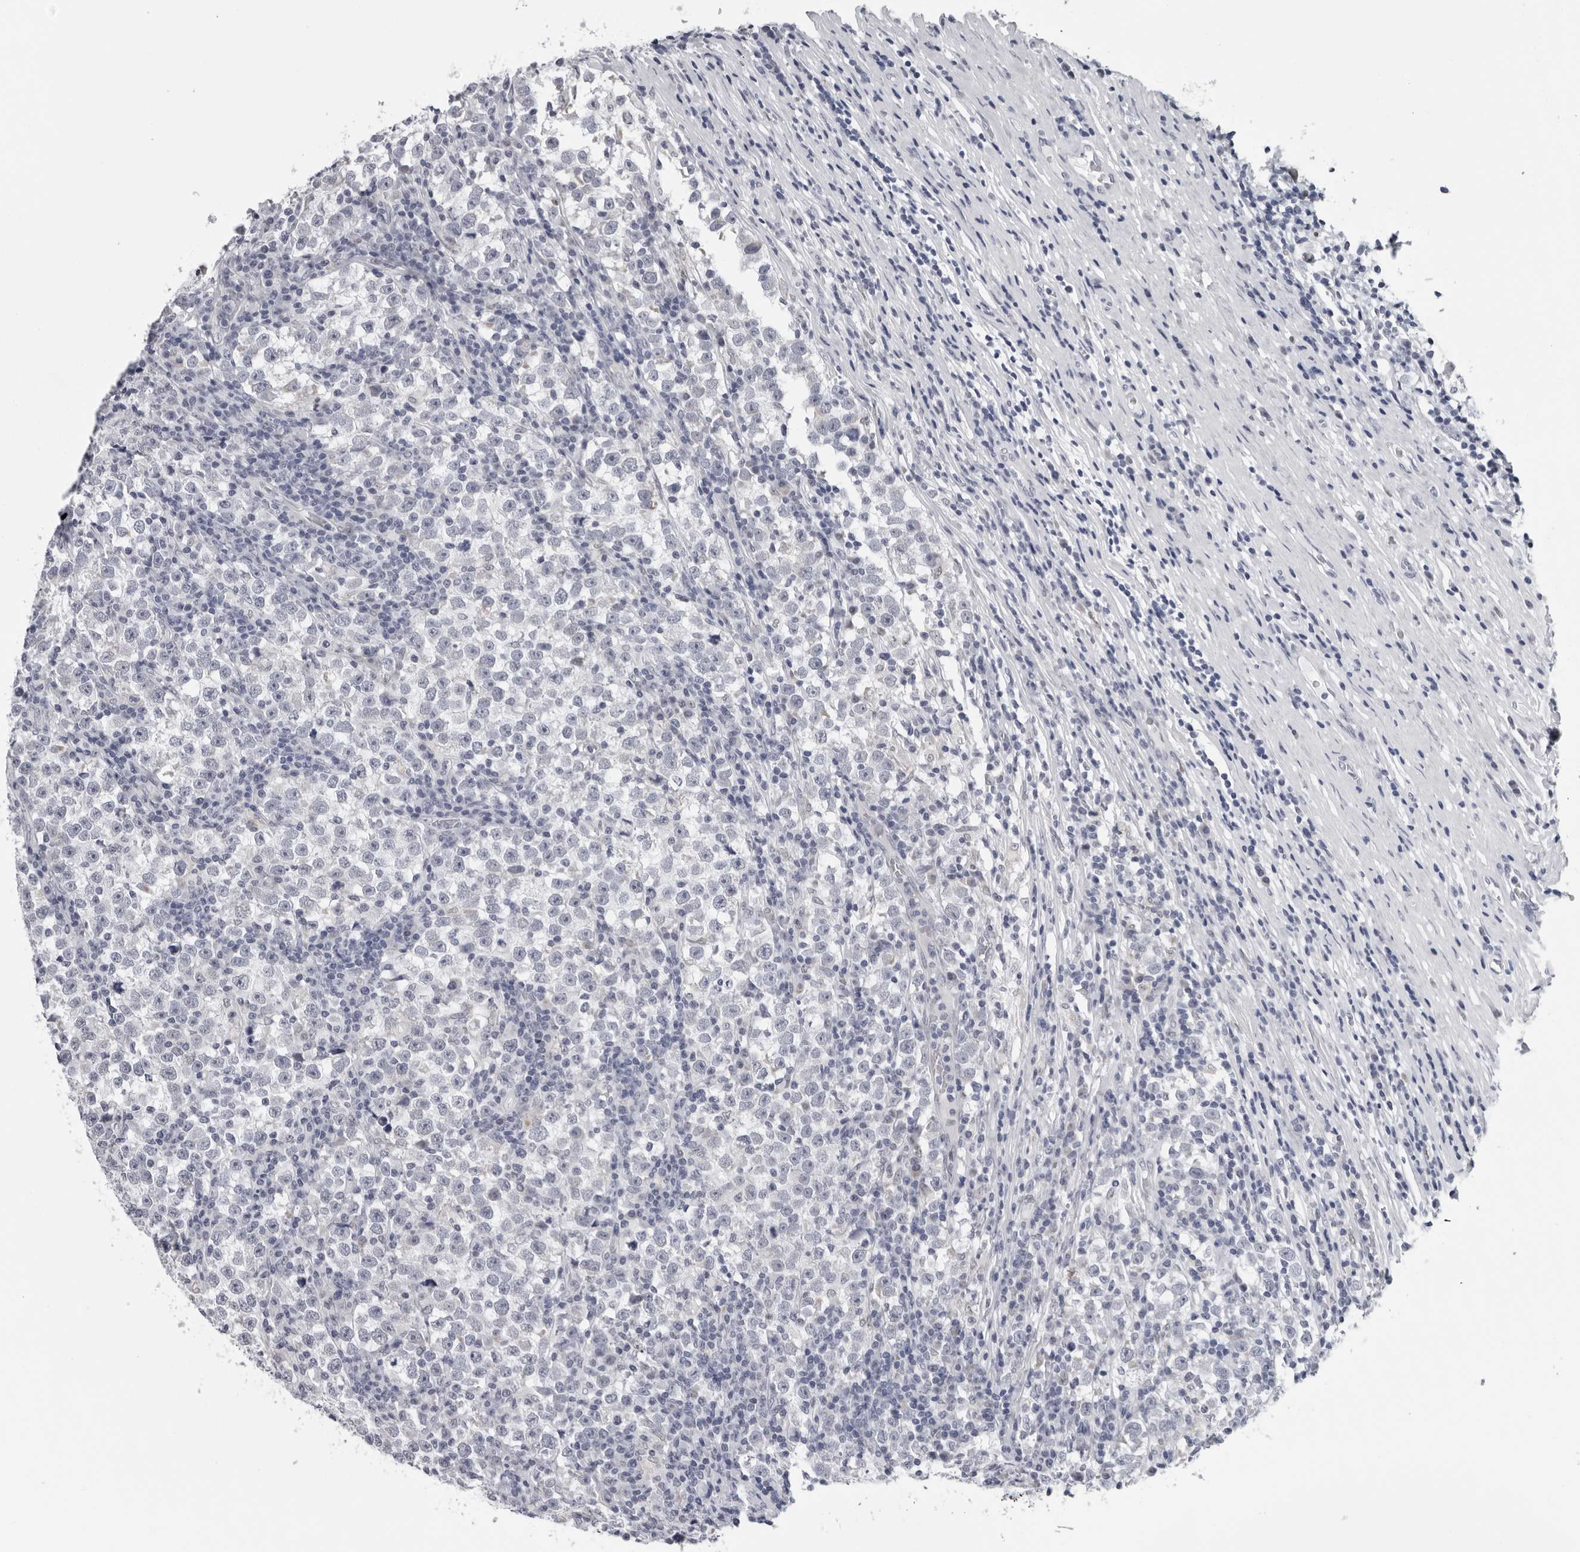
{"staining": {"intensity": "negative", "quantity": "none", "location": "none"}, "tissue": "testis cancer", "cell_type": "Tumor cells", "image_type": "cancer", "snomed": [{"axis": "morphology", "description": "Normal tissue, NOS"}, {"axis": "morphology", "description": "Seminoma, NOS"}, {"axis": "topography", "description": "Testis"}], "caption": "High magnification brightfield microscopy of seminoma (testis) stained with DAB (3,3'-diaminobenzidine) (brown) and counterstained with hematoxylin (blue): tumor cells show no significant staining.", "gene": "CPT2", "patient": {"sex": "male", "age": 43}}